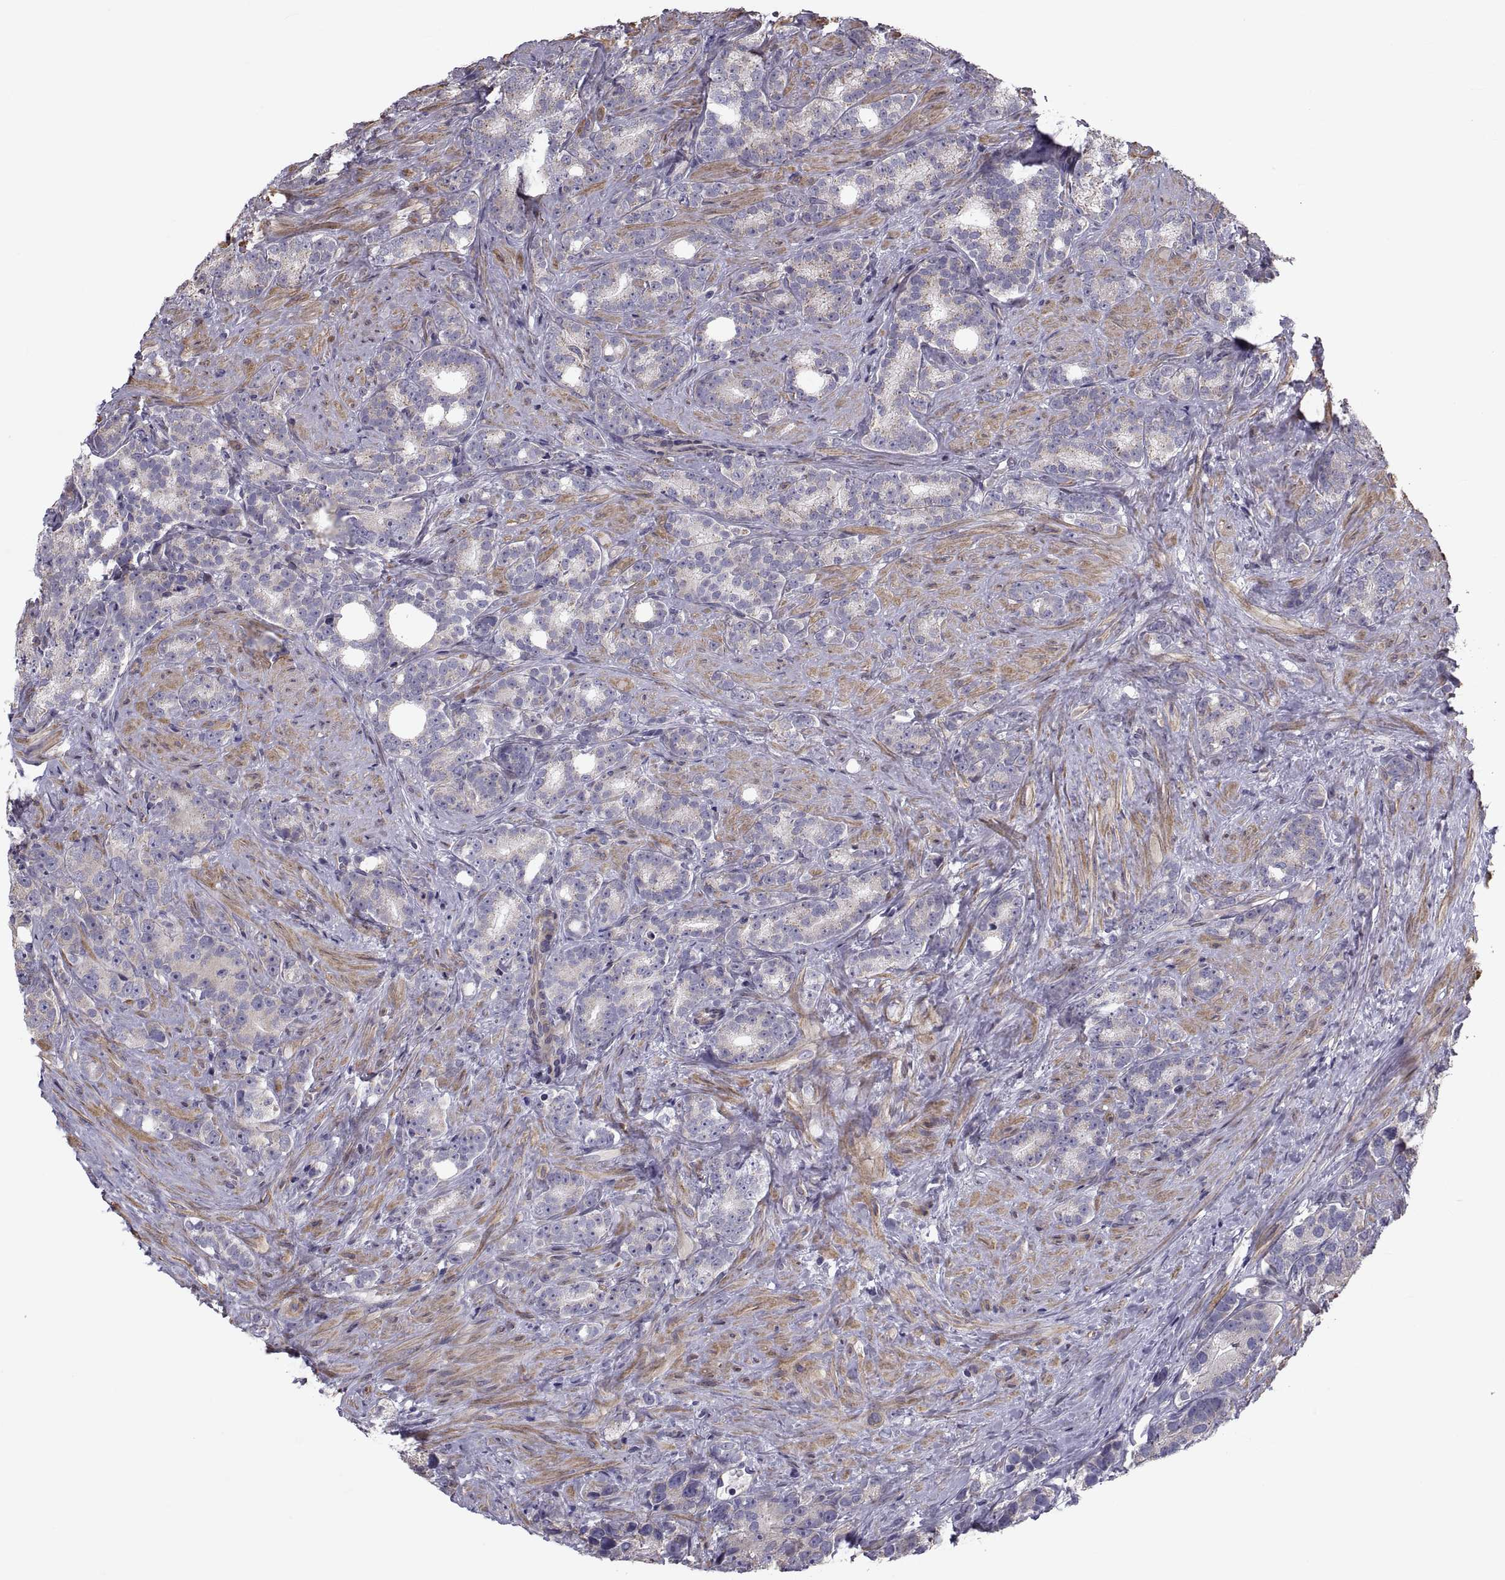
{"staining": {"intensity": "weak", "quantity": "<25%", "location": "cytoplasmic/membranous"}, "tissue": "prostate cancer", "cell_type": "Tumor cells", "image_type": "cancer", "snomed": [{"axis": "morphology", "description": "Adenocarcinoma, High grade"}, {"axis": "topography", "description": "Prostate"}], "caption": "A high-resolution photomicrograph shows immunohistochemistry (IHC) staining of prostate cancer (adenocarcinoma (high-grade)), which exhibits no significant staining in tumor cells.", "gene": "ANO1", "patient": {"sex": "male", "age": 90}}